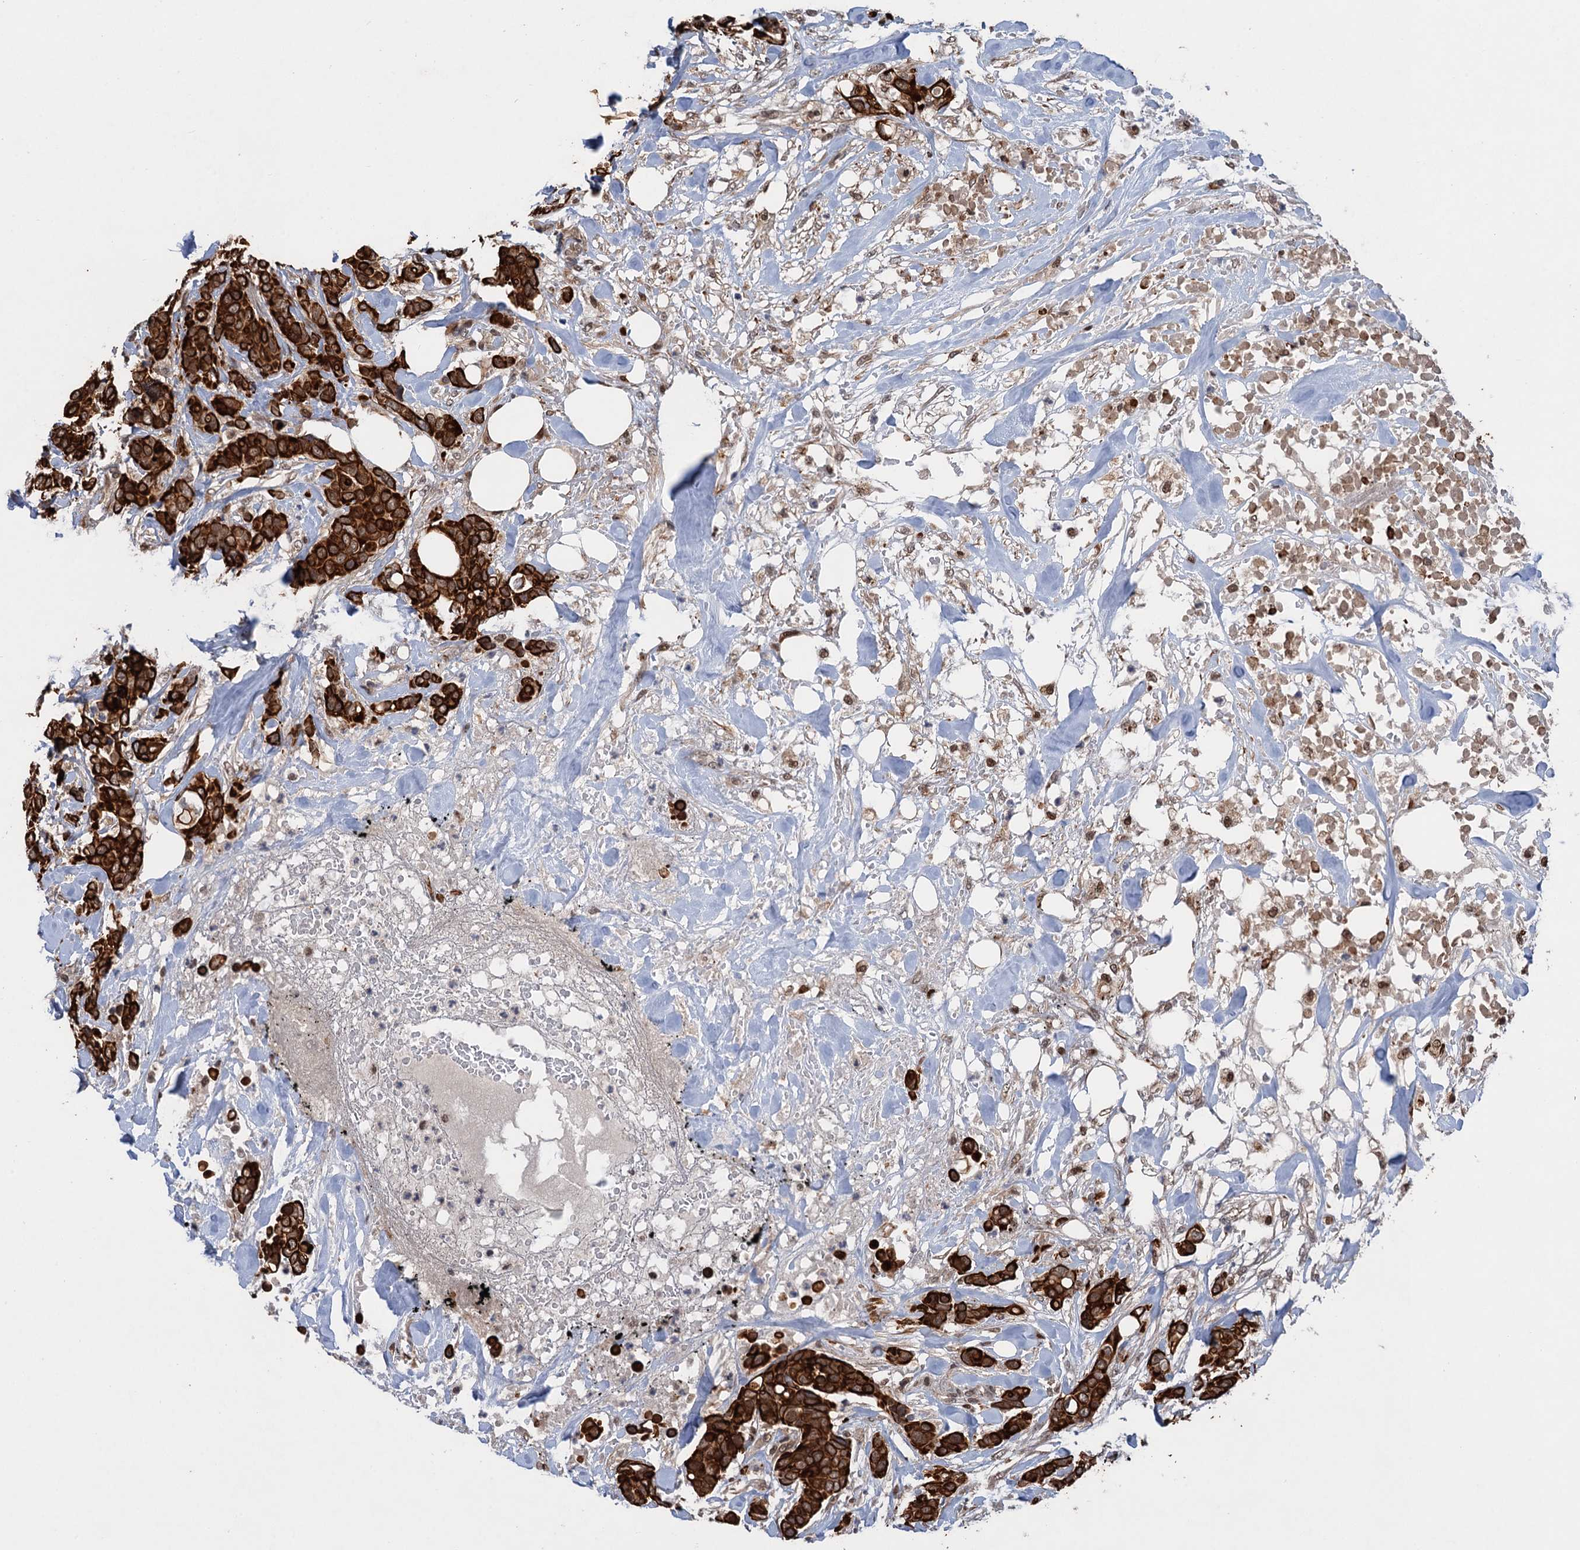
{"staining": {"intensity": "strong", "quantity": ">75%", "location": "cytoplasmic/membranous"}, "tissue": "breast cancer", "cell_type": "Tumor cells", "image_type": "cancer", "snomed": [{"axis": "morphology", "description": "Lobular carcinoma"}, {"axis": "topography", "description": "Breast"}], "caption": "A high amount of strong cytoplasmic/membranous staining is seen in approximately >75% of tumor cells in breast lobular carcinoma tissue.", "gene": "TTC31", "patient": {"sex": "female", "age": 51}}